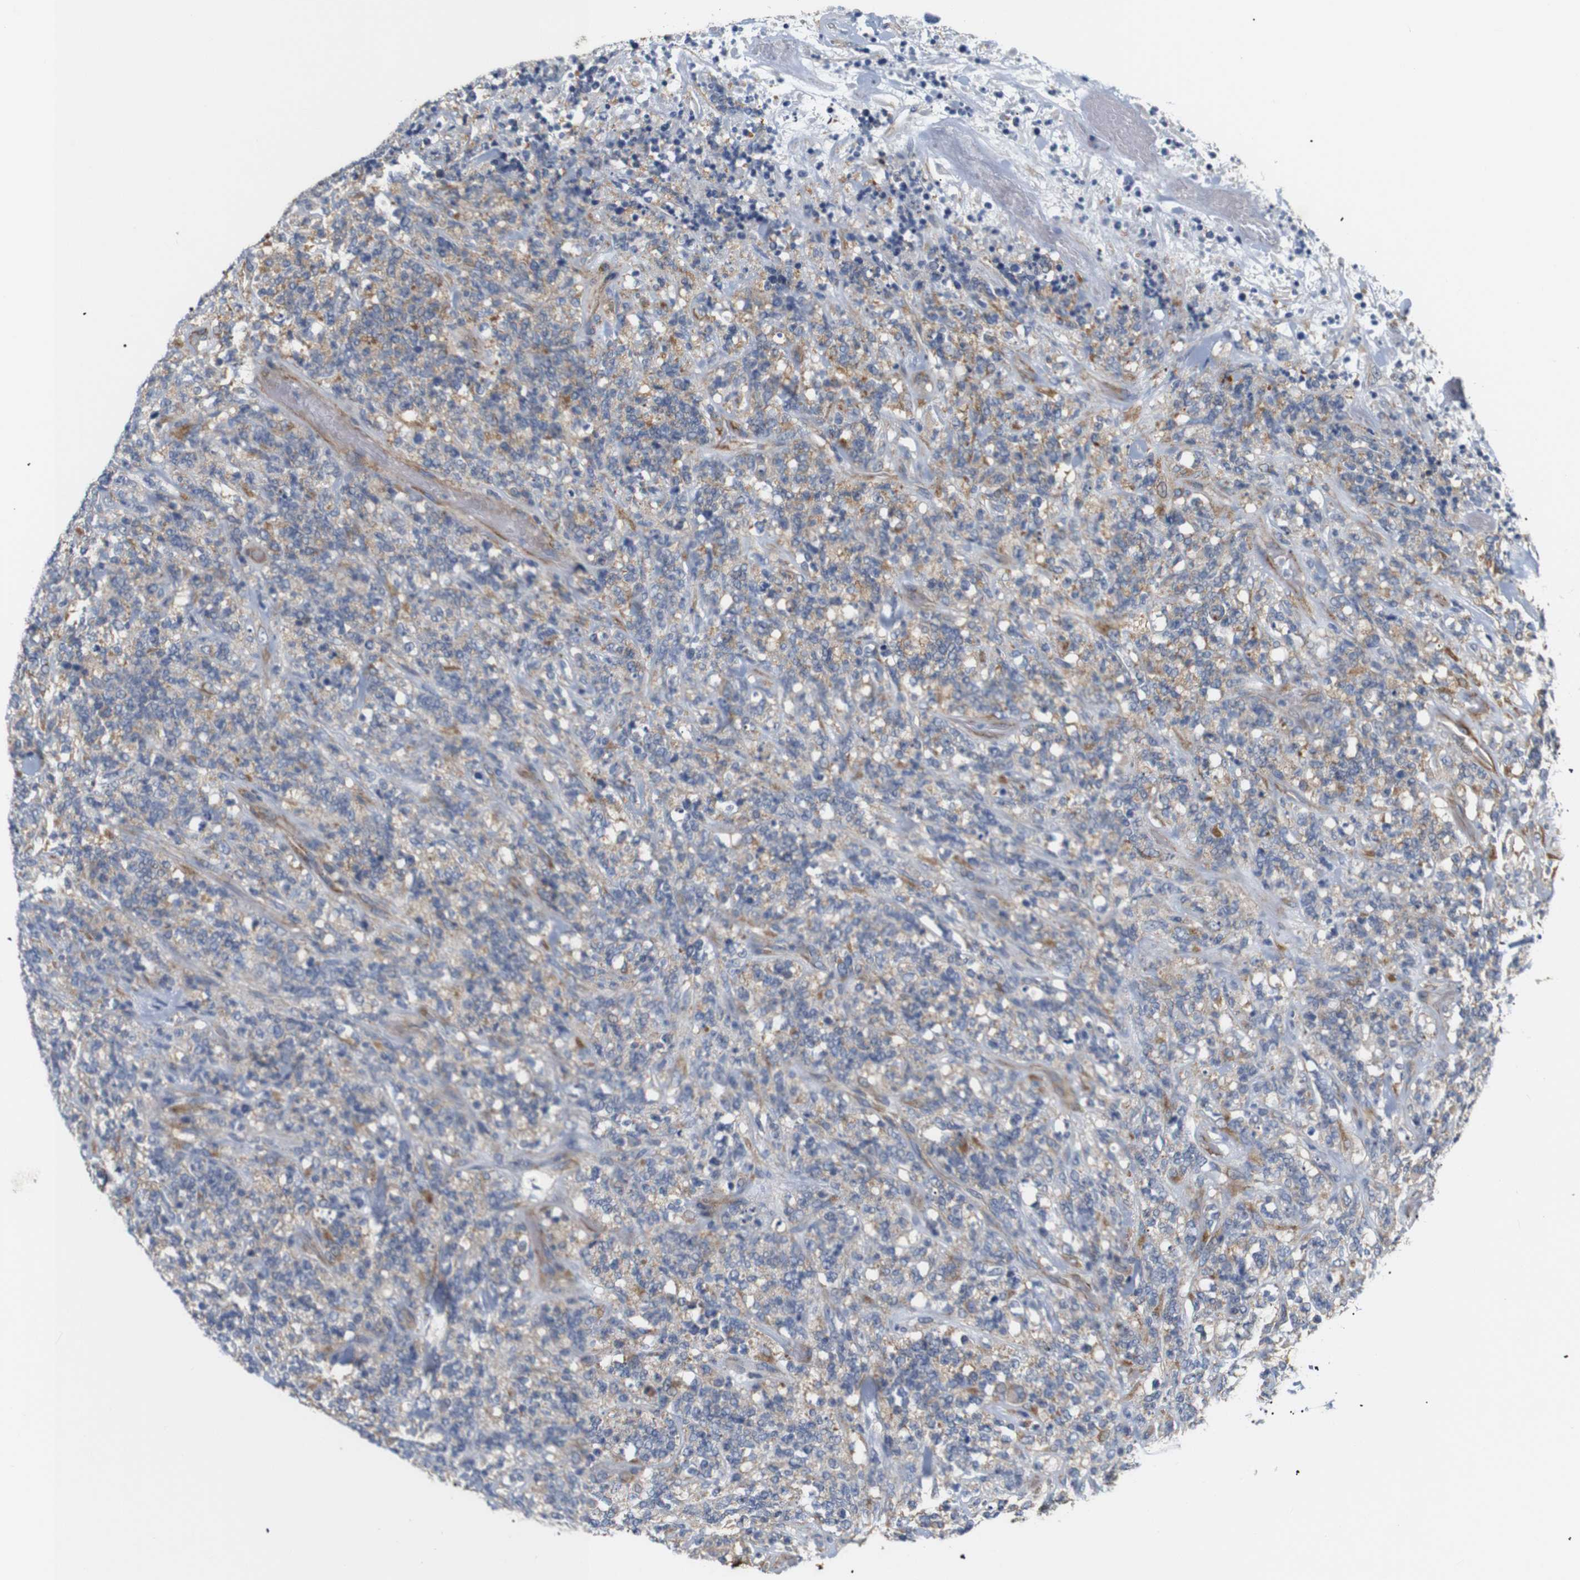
{"staining": {"intensity": "moderate", "quantity": "25%-75%", "location": "cytoplasmic/membranous"}, "tissue": "lymphoma", "cell_type": "Tumor cells", "image_type": "cancer", "snomed": [{"axis": "morphology", "description": "Malignant lymphoma, non-Hodgkin's type, High grade"}, {"axis": "topography", "description": "Soft tissue"}], "caption": "Protein staining of lymphoma tissue shows moderate cytoplasmic/membranous positivity in about 25%-75% of tumor cells.", "gene": "TRIM5", "patient": {"sex": "male", "age": 18}}